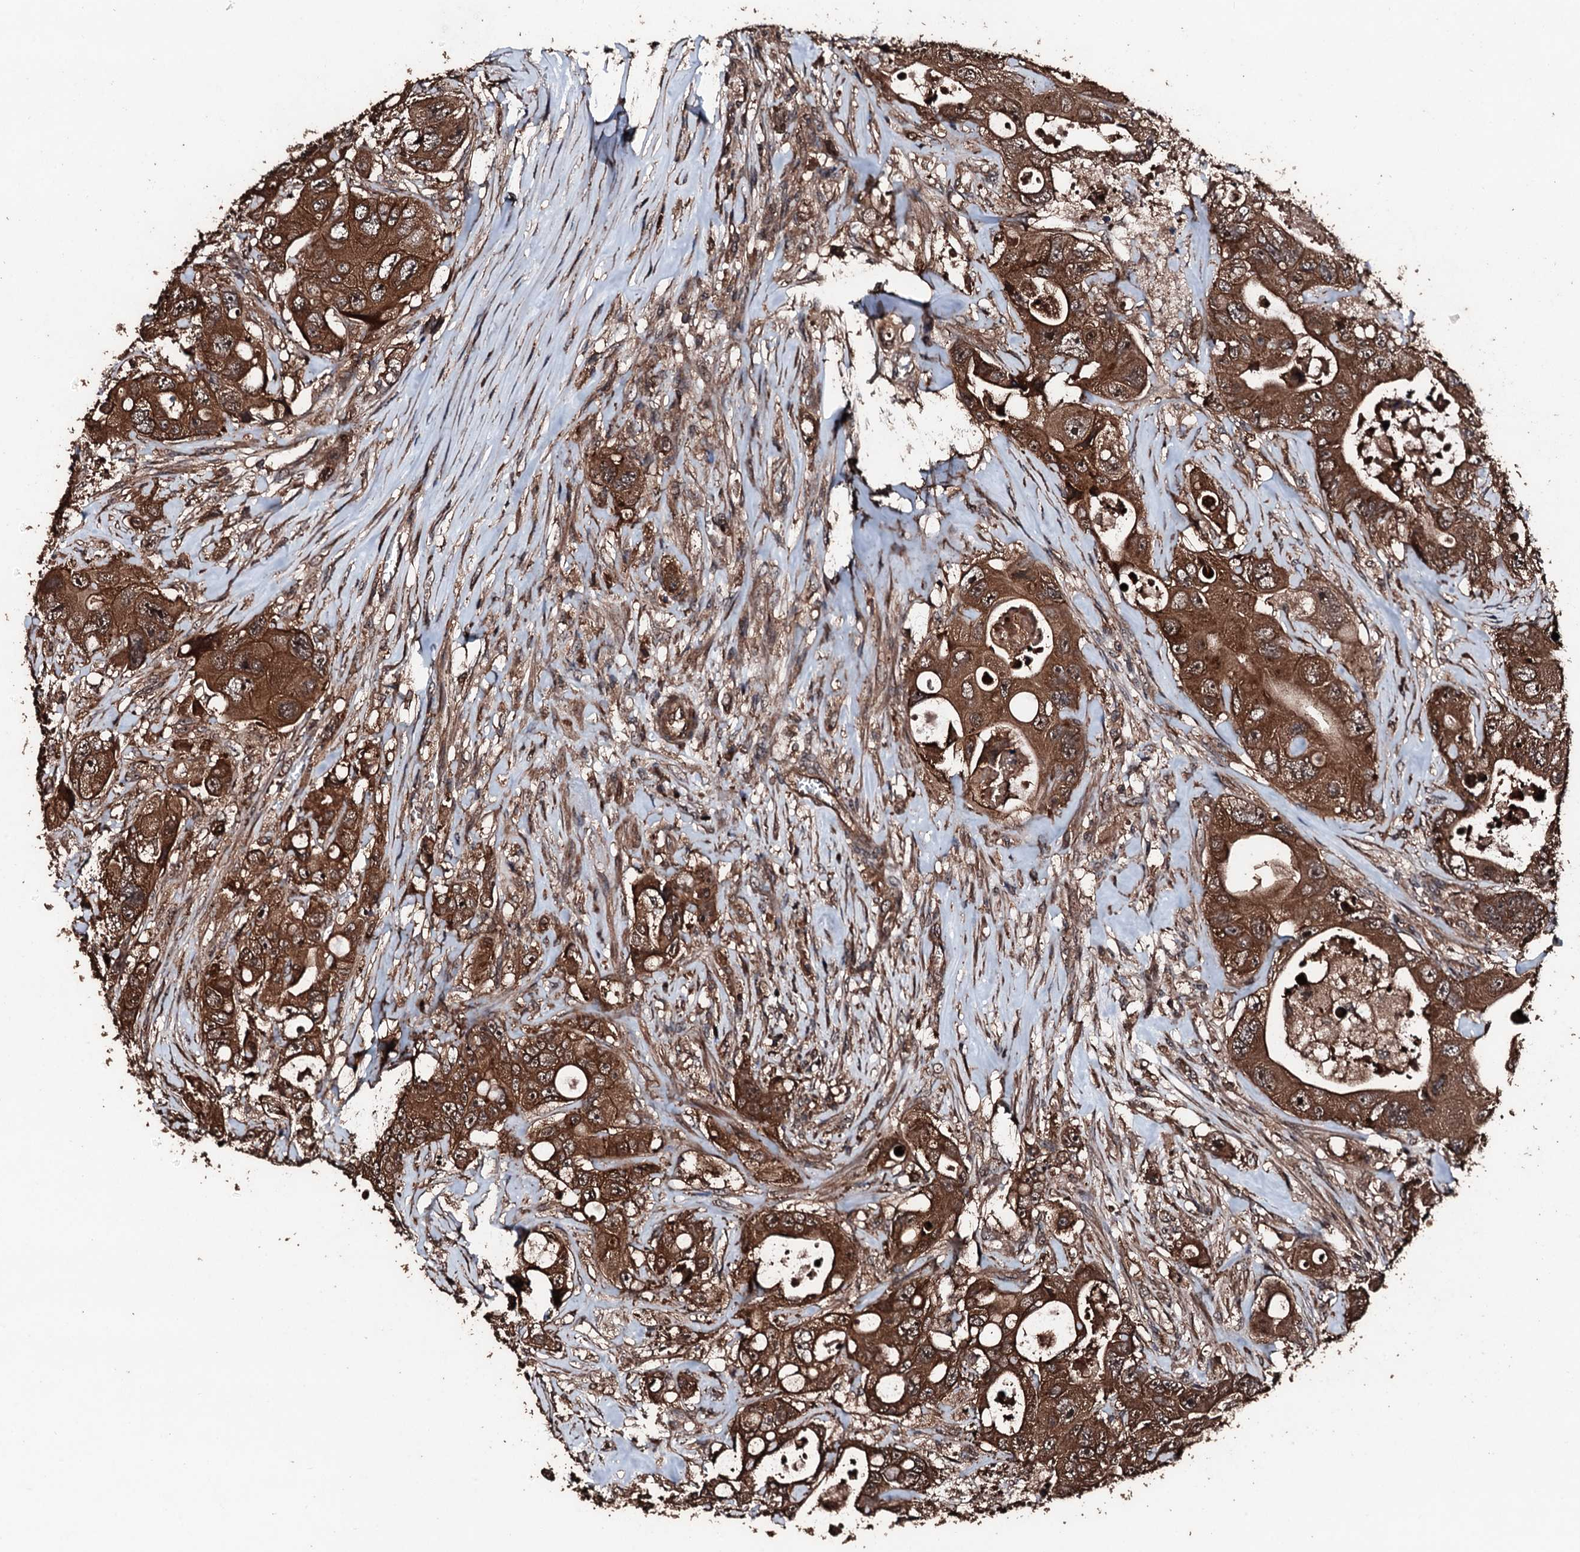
{"staining": {"intensity": "strong", "quantity": ">75%", "location": "cytoplasmic/membranous"}, "tissue": "colorectal cancer", "cell_type": "Tumor cells", "image_type": "cancer", "snomed": [{"axis": "morphology", "description": "Adenocarcinoma, NOS"}, {"axis": "topography", "description": "Colon"}], "caption": "Immunohistochemistry (IHC) of human colorectal adenocarcinoma demonstrates high levels of strong cytoplasmic/membranous positivity in about >75% of tumor cells. The protein is stained brown, and the nuclei are stained in blue (DAB (3,3'-diaminobenzidine) IHC with brightfield microscopy, high magnification).", "gene": "KIF18A", "patient": {"sex": "female", "age": 46}}